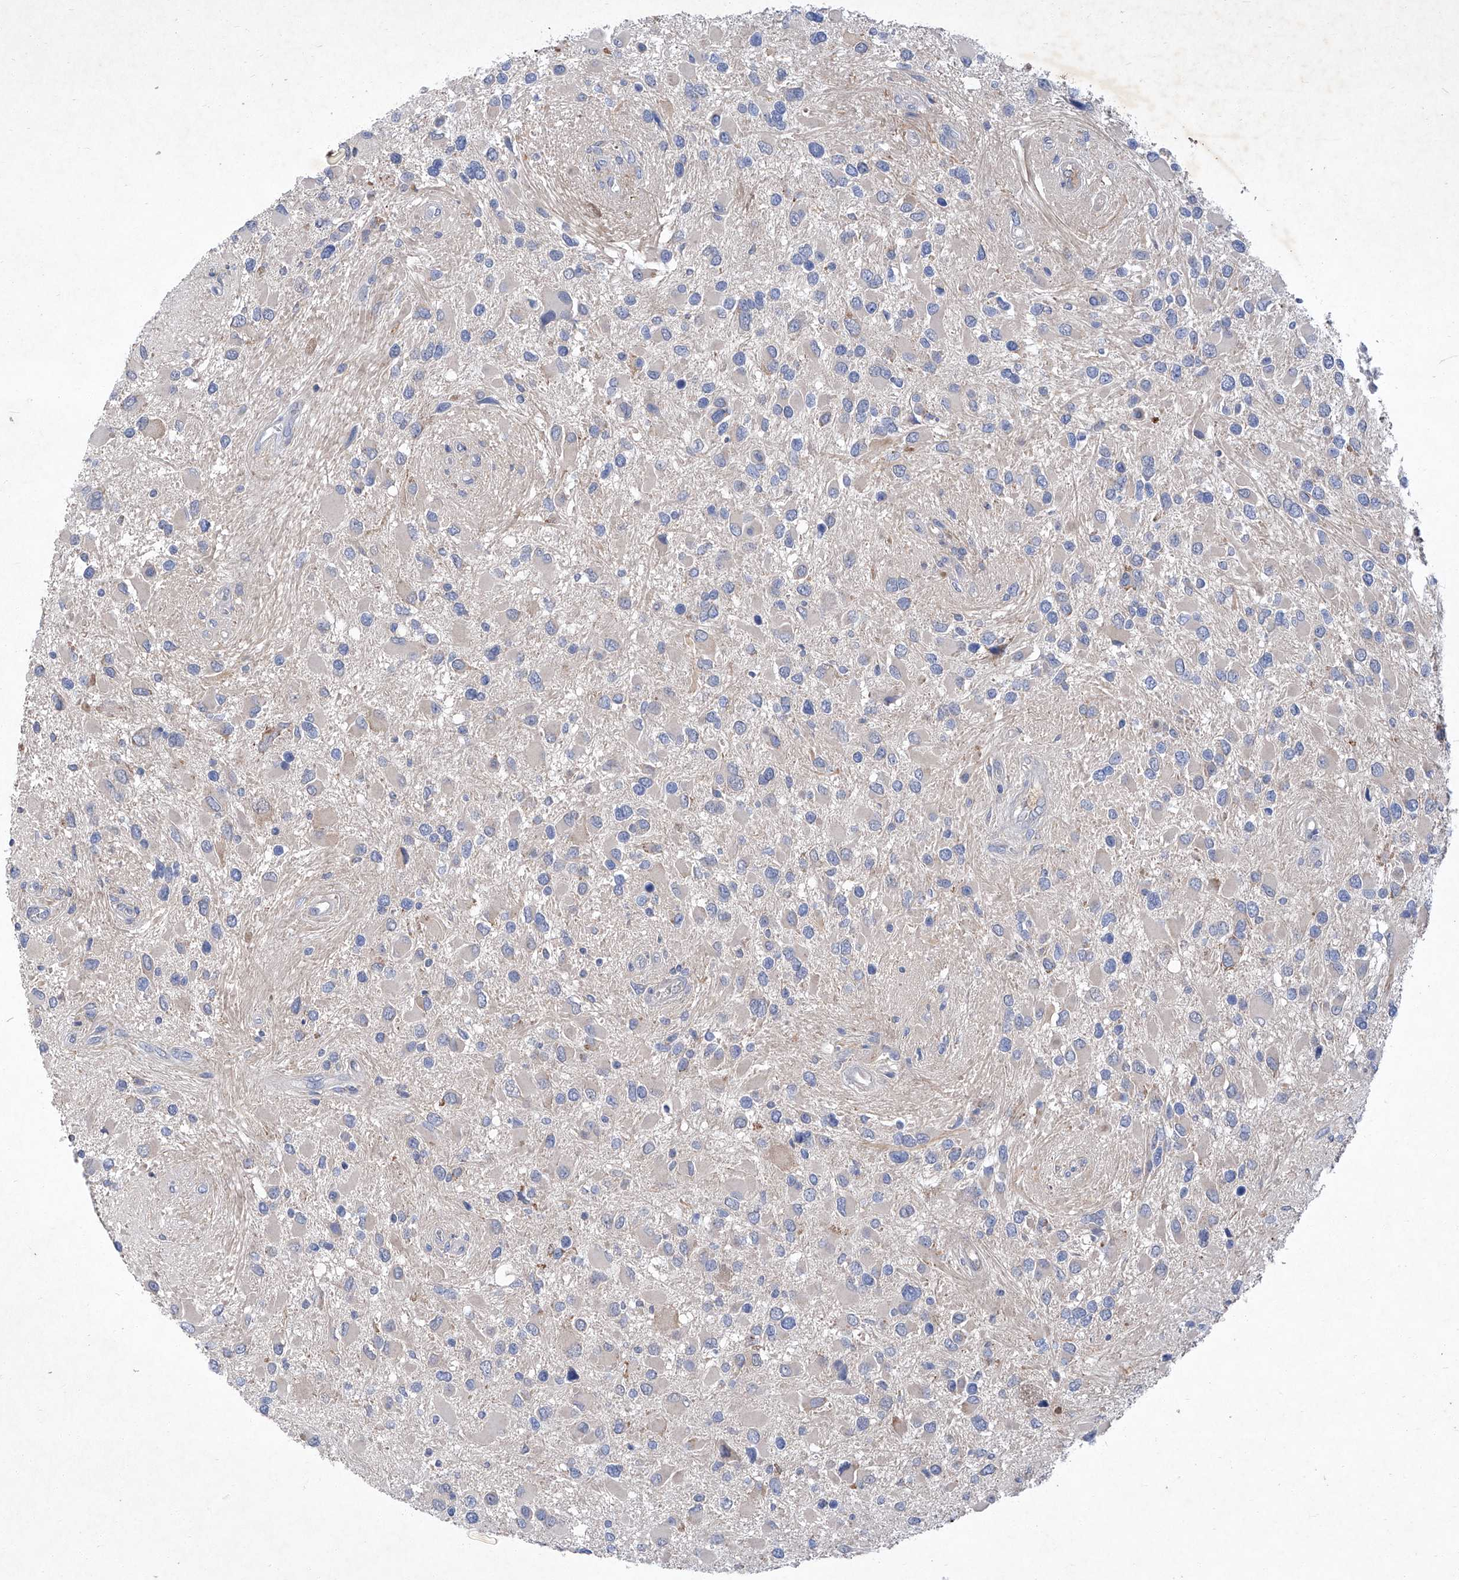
{"staining": {"intensity": "negative", "quantity": "none", "location": "none"}, "tissue": "glioma", "cell_type": "Tumor cells", "image_type": "cancer", "snomed": [{"axis": "morphology", "description": "Glioma, malignant, High grade"}, {"axis": "topography", "description": "Brain"}], "caption": "Immunohistochemistry histopathology image of human glioma stained for a protein (brown), which reveals no expression in tumor cells. Nuclei are stained in blue.", "gene": "SBK2", "patient": {"sex": "male", "age": 53}}